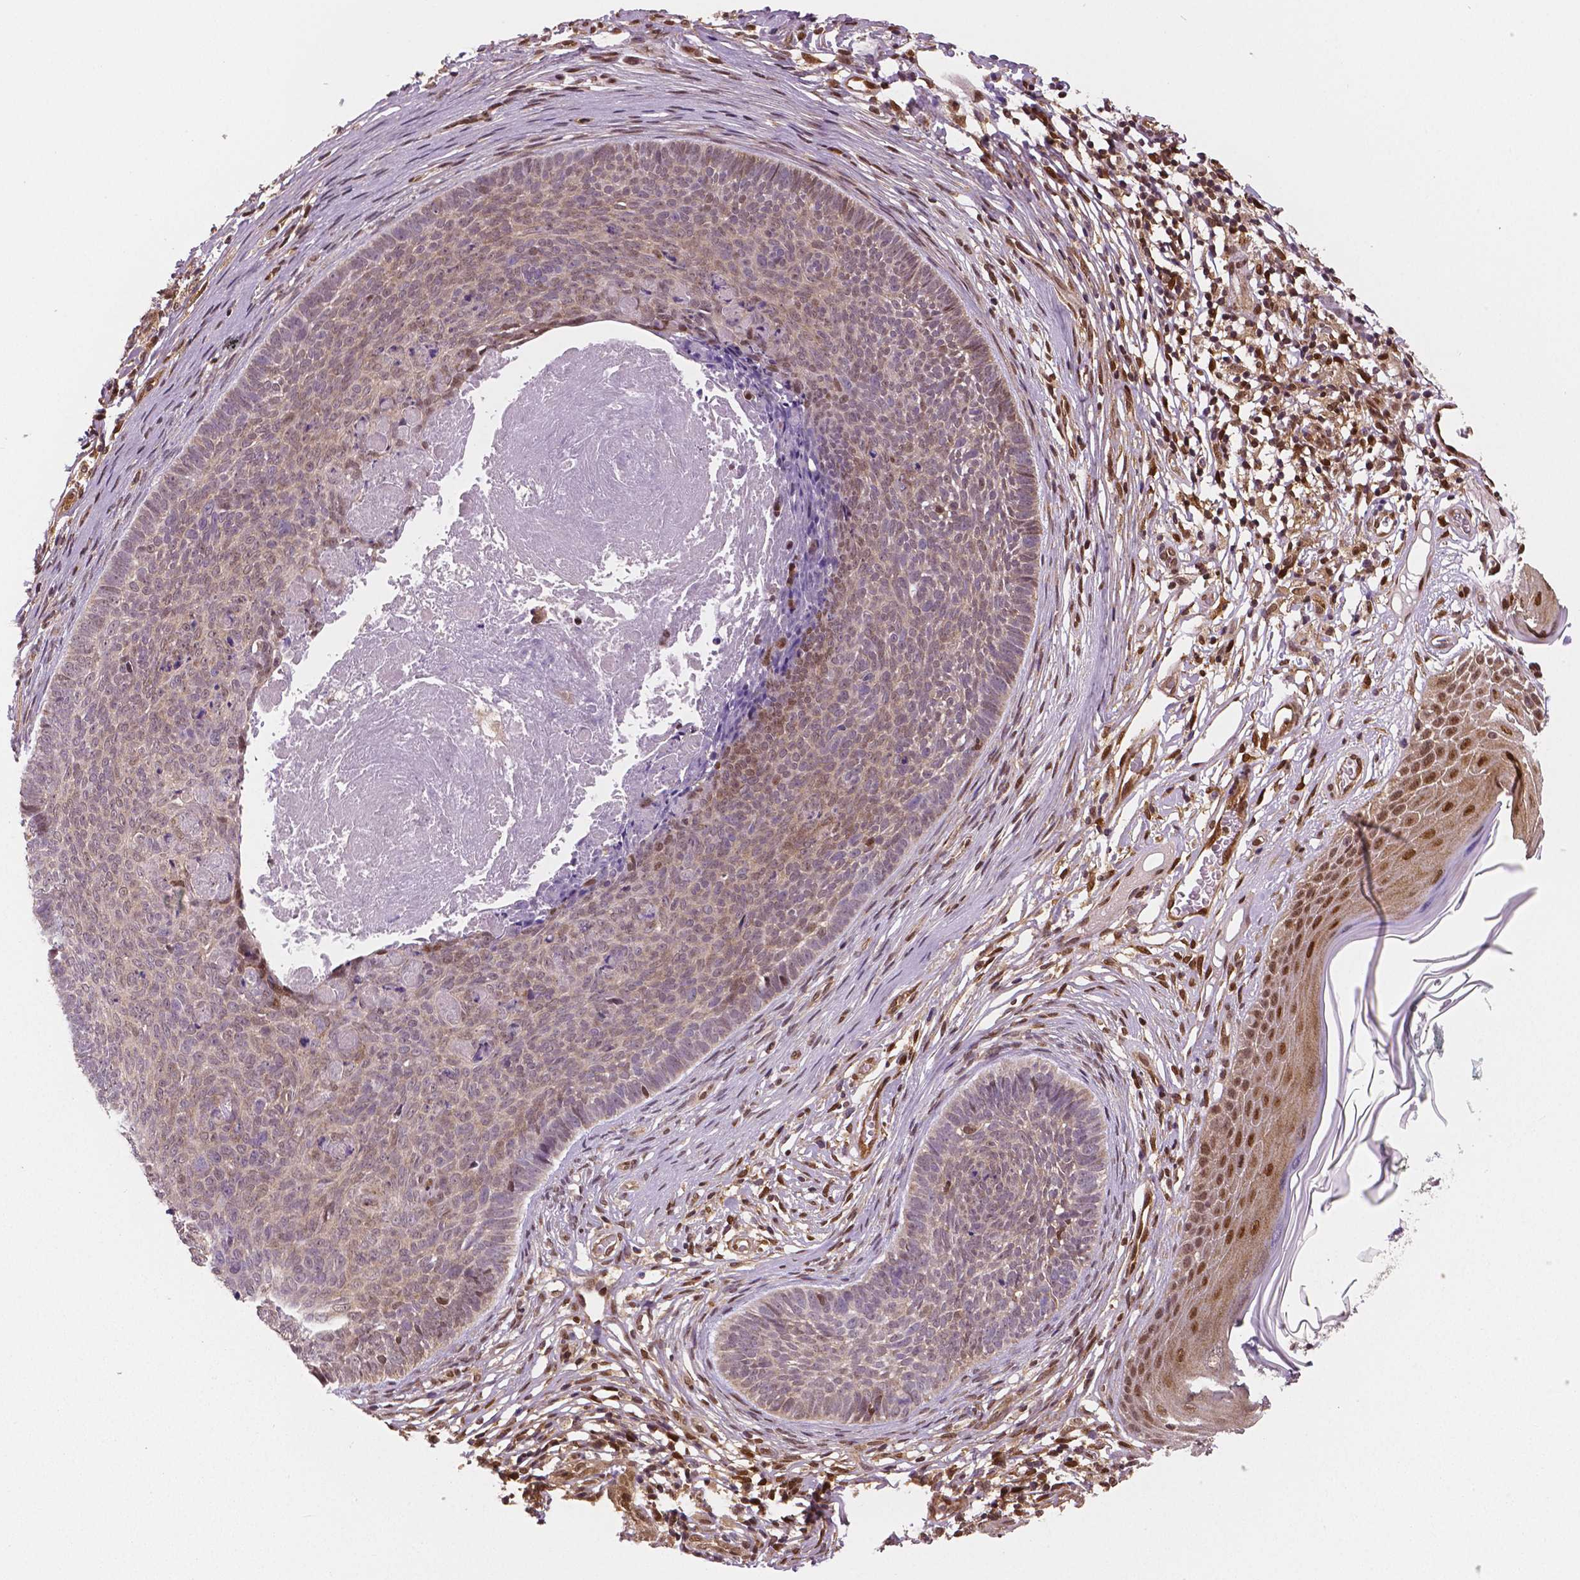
{"staining": {"intensity": "moderate", "quantity": ">75%", "location": "cytoplasmic/membranous,nuclear"}, "tissue": "skin cancer", "cell_type": "Tumor cells", "image_type": "cancer", "snomed": [{"axis": "morphology", "description": "Basal cell carcinoma"}, {"axis": "topography", "description": "Skin"}], "caption": "Immunohistochemistry (DAB) staining of human skin cancer reveals moderate cytoplasmic/membranous and nuclear protein expression in about >75% of tumor cells.", "gene": "STAT3", "patient": {"sex": "male", "age": 85}}